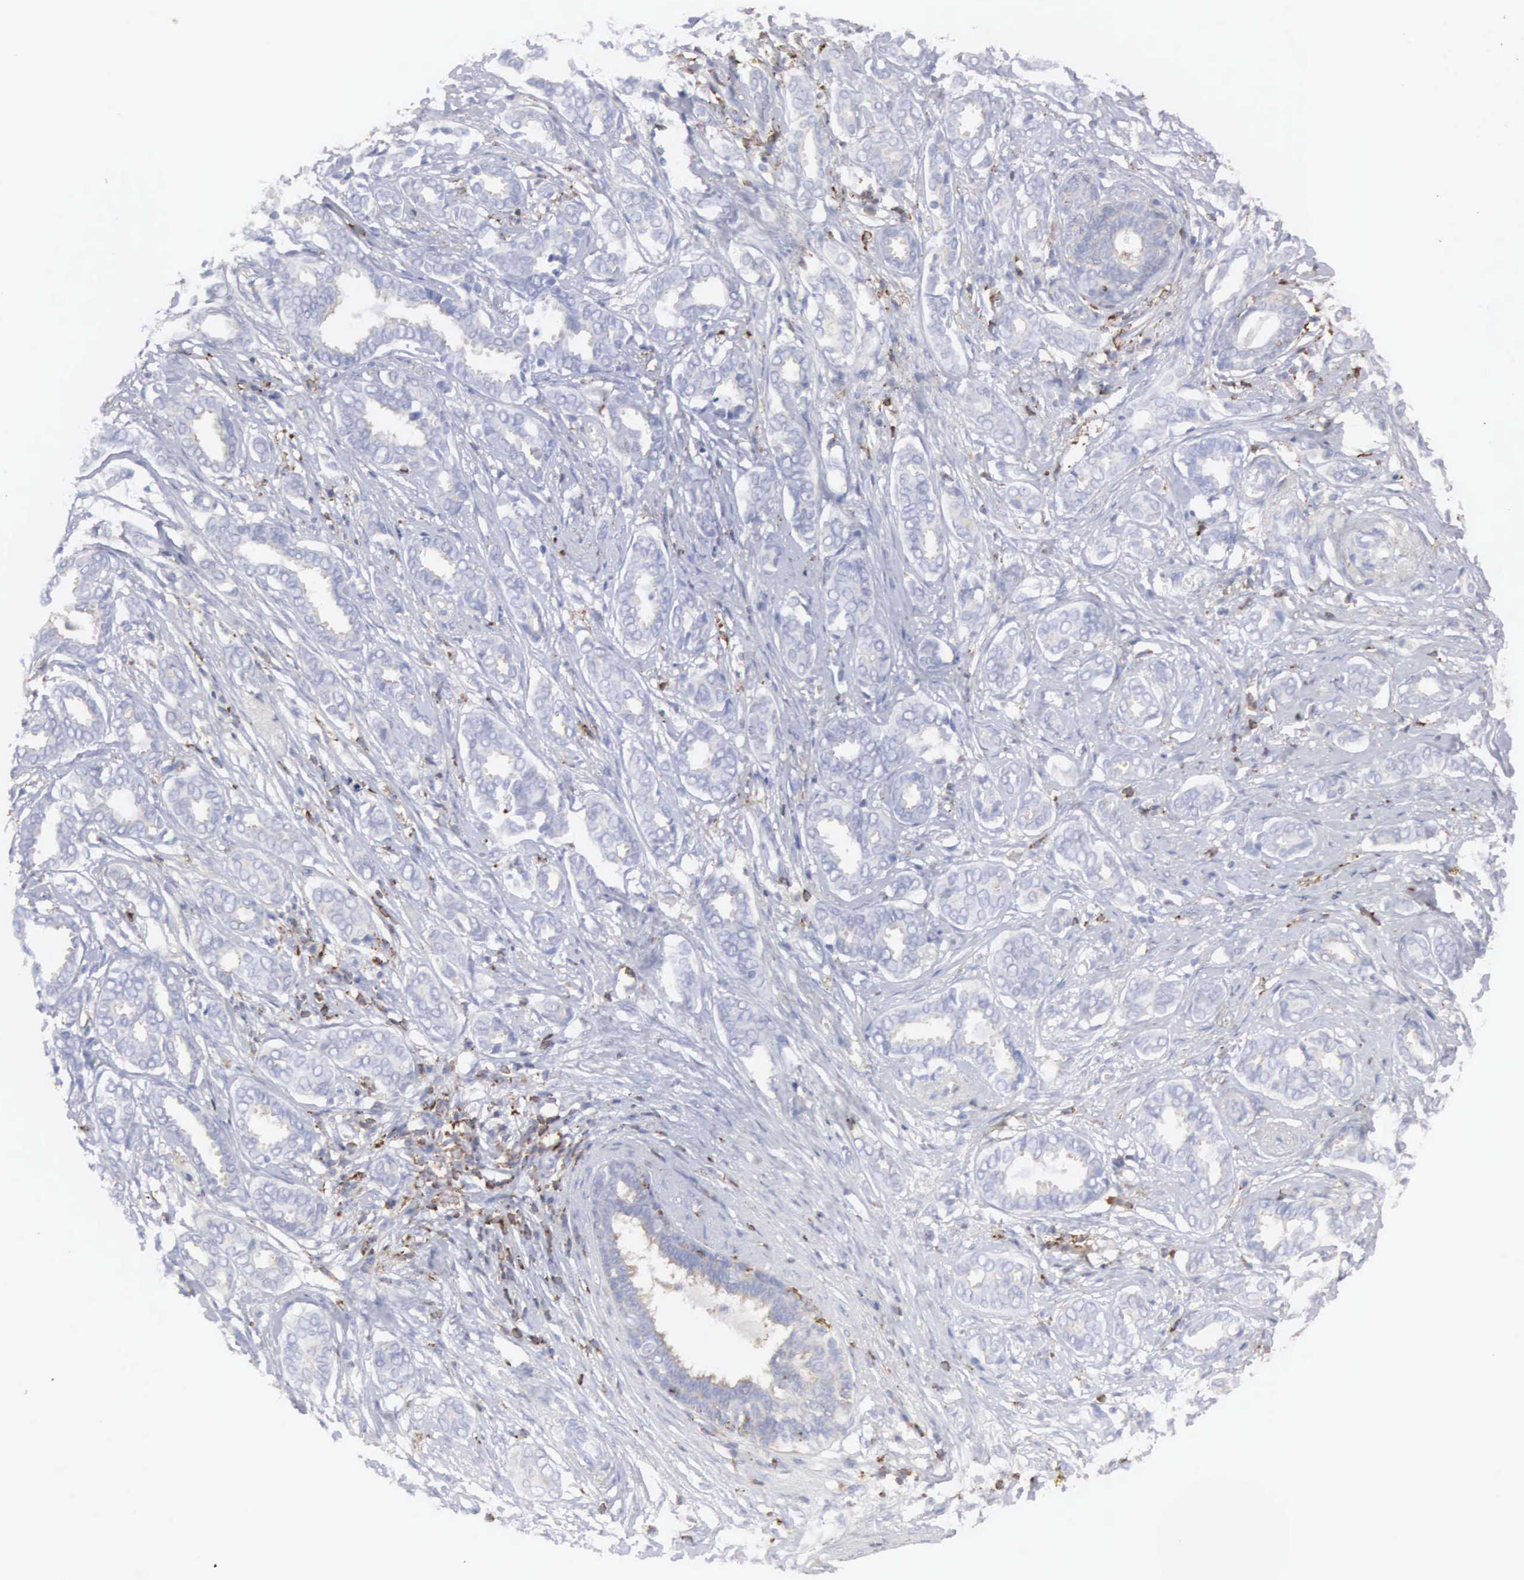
{"staining": {"intensity": "negative", "quantity": "none", "location": "none"}, "tissue": "breast cancer", "cell_type": "Tumor cells", "image_type": "cancer", "snomed": [{"axis": "morphology", "description": "Lobular carcinoma"}, {"axis": "topography", "description": "Breast"}], "caption": "High power microscopy micrograph of an immunohistochemistry (IHC) image of breast cancer (lobular carcinoma), revealing no significant staining in tumor cells.", "gene": "SH3BP1", "patient": {"sex": "female", "age": 57}}